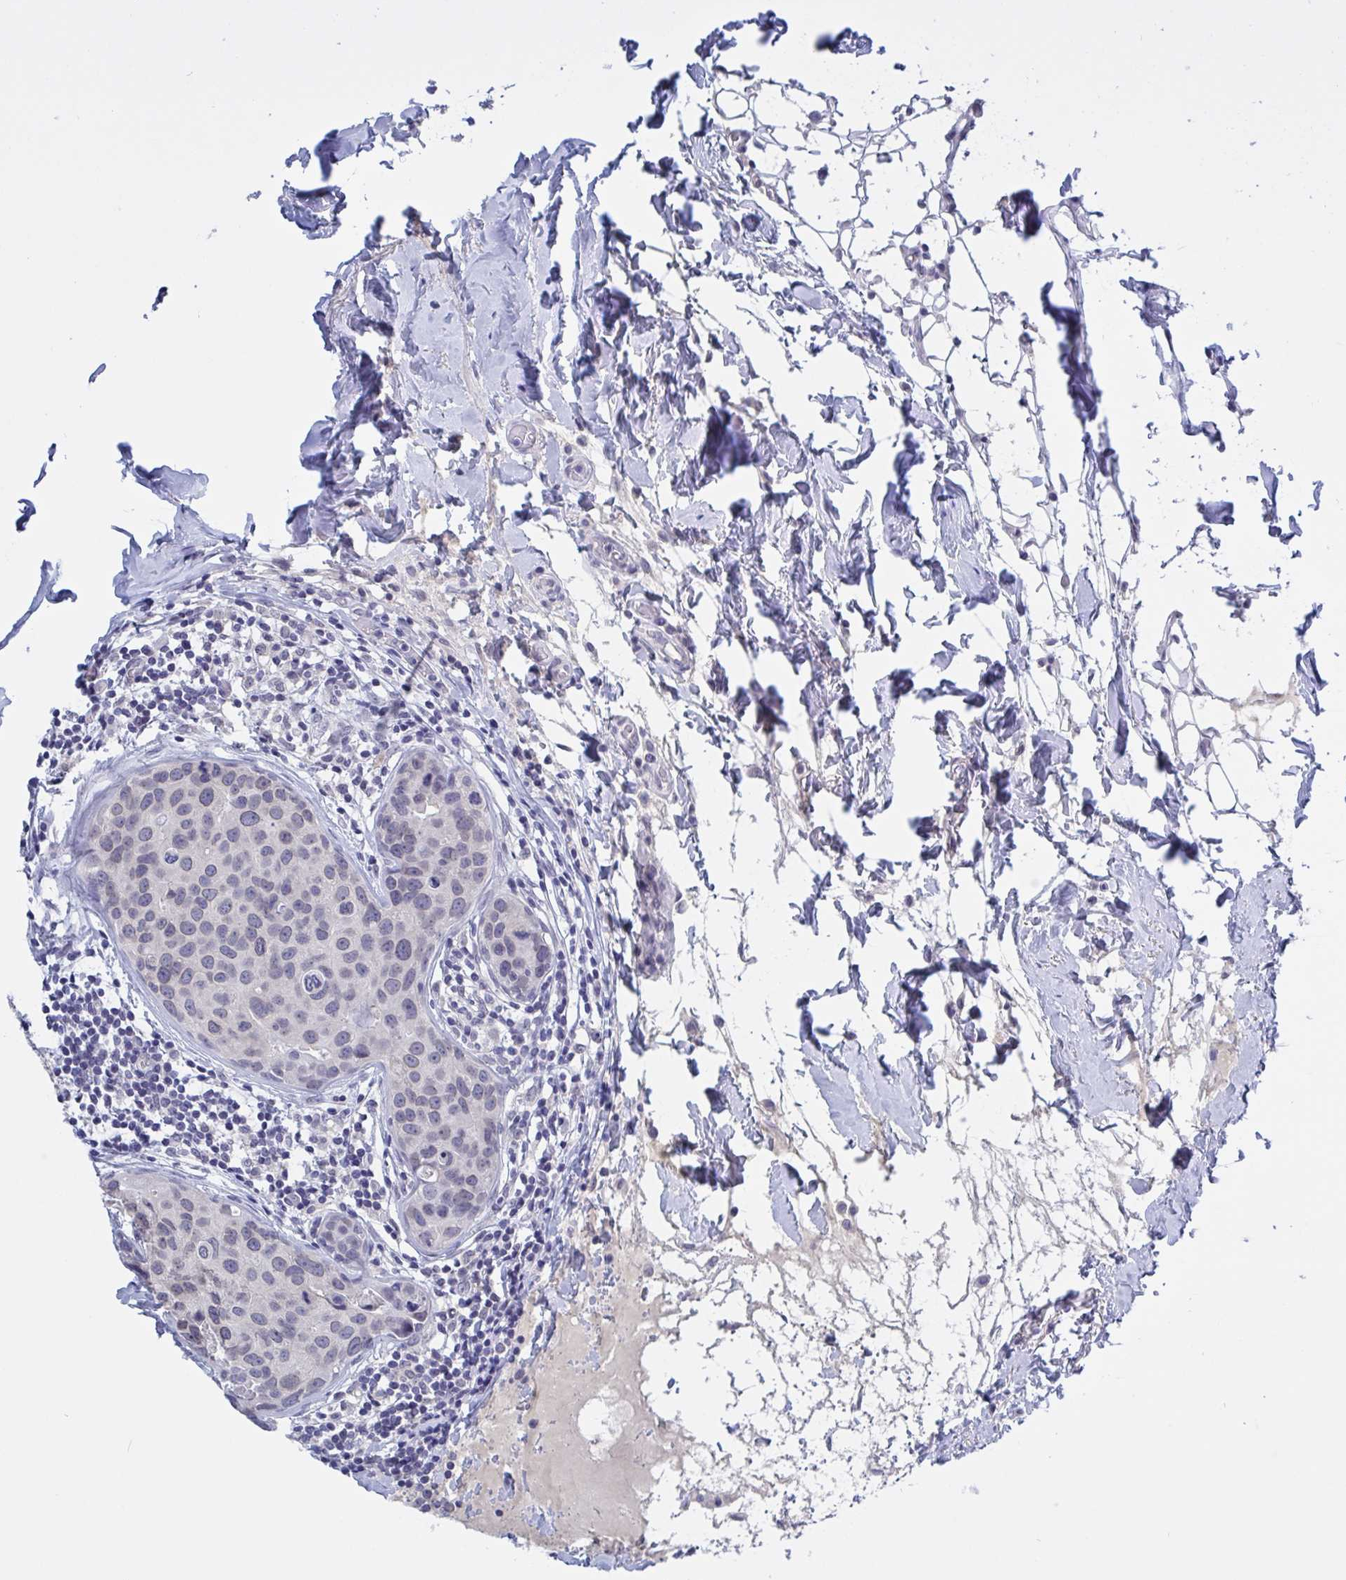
{"staining": {"intensity": "negative", "quantity": "none", "location": "none"}, "tissue": "breast cancer", "cell_type": "Tumor cells", "image_type": "cancer", "snomed": [{"axis": "morphology", "description": "Duct carcinoma"}, {"axis": "topography", "description": "Breast"}], "caption": "A photomicrograph of human intraductal carcinoma (breast) is negative for staining in tumor cells. (DAB (3,3'-diaminobenzidine) immunohistochemistry (IHC) with hematoxylin counter stain).", "gene": "SERPINB13", "patient": {"sex": "female", "age": 24}}